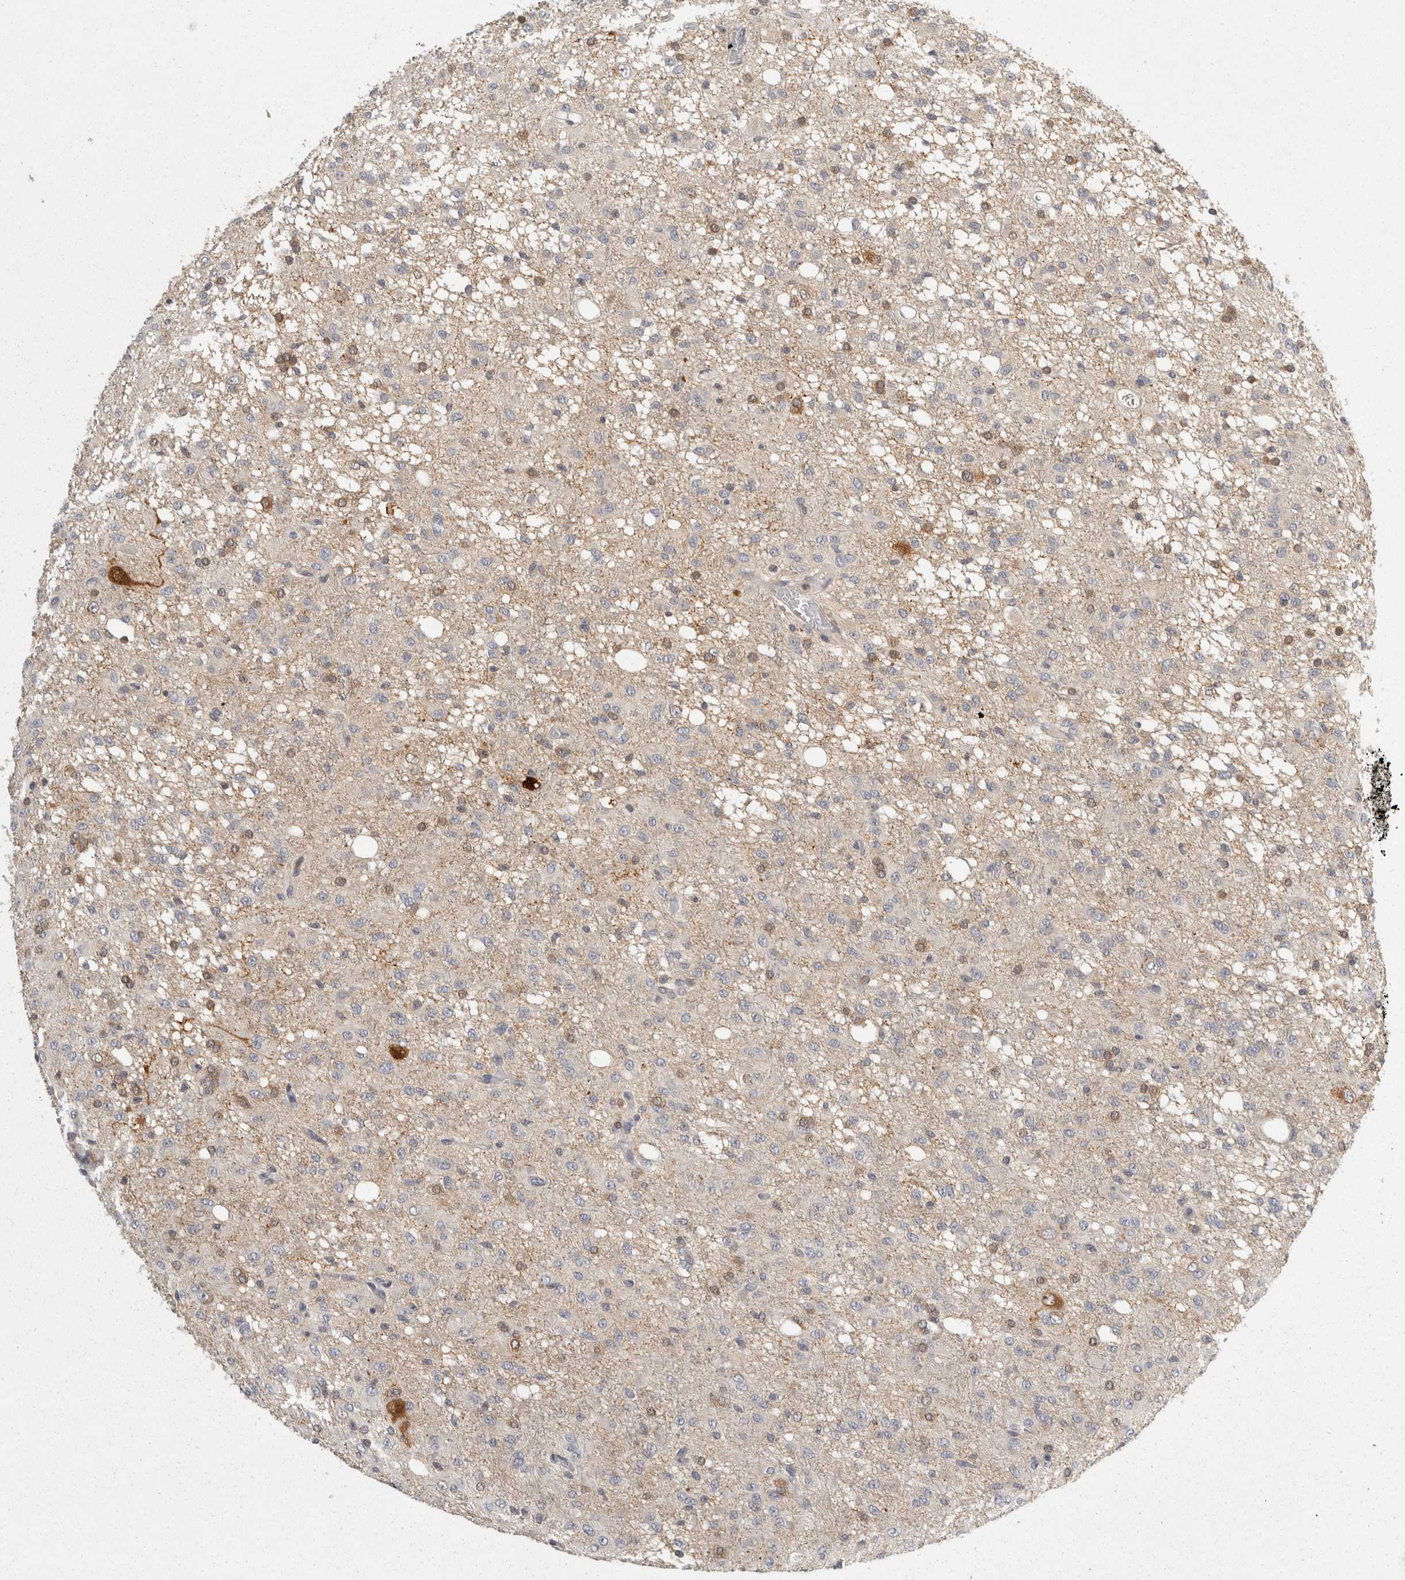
{"staining": {"intensity": "moderate", "quantity": "<25%", "location": "cytoplasmic/membranous"}, "tissue": "glioma", "cell_type": "Tumor cells", "image_type": "cancer", "snomed": [{"axis": "morphology", "description": "Glioma, malignant, High grade"}, {"axis": "topography", "description": "Brain"}], "caption": "High-power microscopy captured an IHC micrograph of malignant high-grade glioma, revealing moderate cytoplasmic/membranous positivity in about <25% of tumor cells. Using DAB (brown) and hematoxylin (blue) stains, captured at high magnification using brightfield microscopy.", "gene": "ACAT2", "patient": {"sex": "female", "age": 59}}